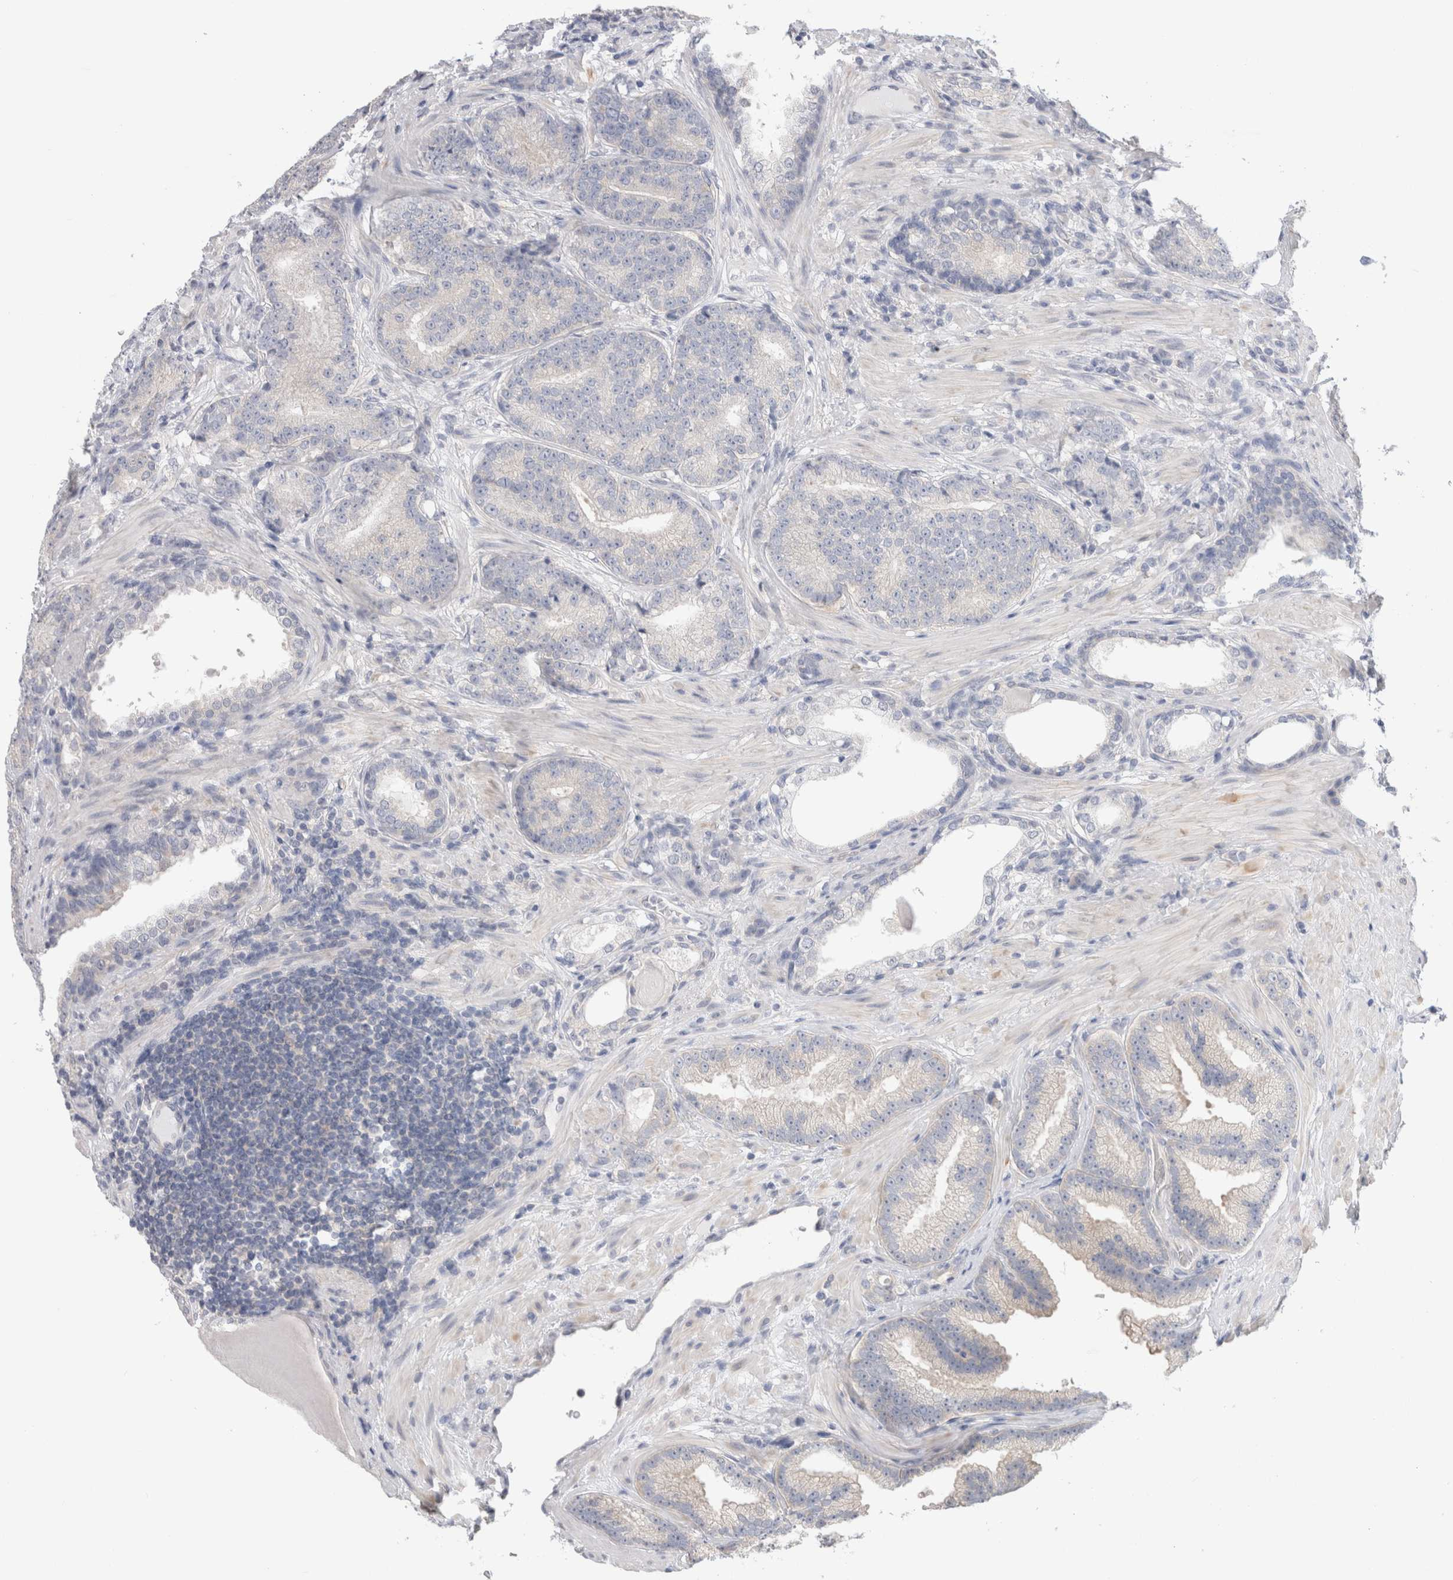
{"staining": {"intensity": "negative", "quantity": "none", "location": "none"}, "tissue": "prostate cancer", "cell_type": "Tumor cells", "image_type": "cancer", "snomed": [{"axis": "morphology", "description": "Adenocarcinoma, High grade"}, {"axis": "topography", "description": "Prostate"}], "caption": "High-grade adenocarcinoma (prostate) stained for a protein using immunohistochemistry (IHC) displays no positivity tumor cells.", "gene": "NDOR1", "patient": {"sex": "male", "age": 61}}